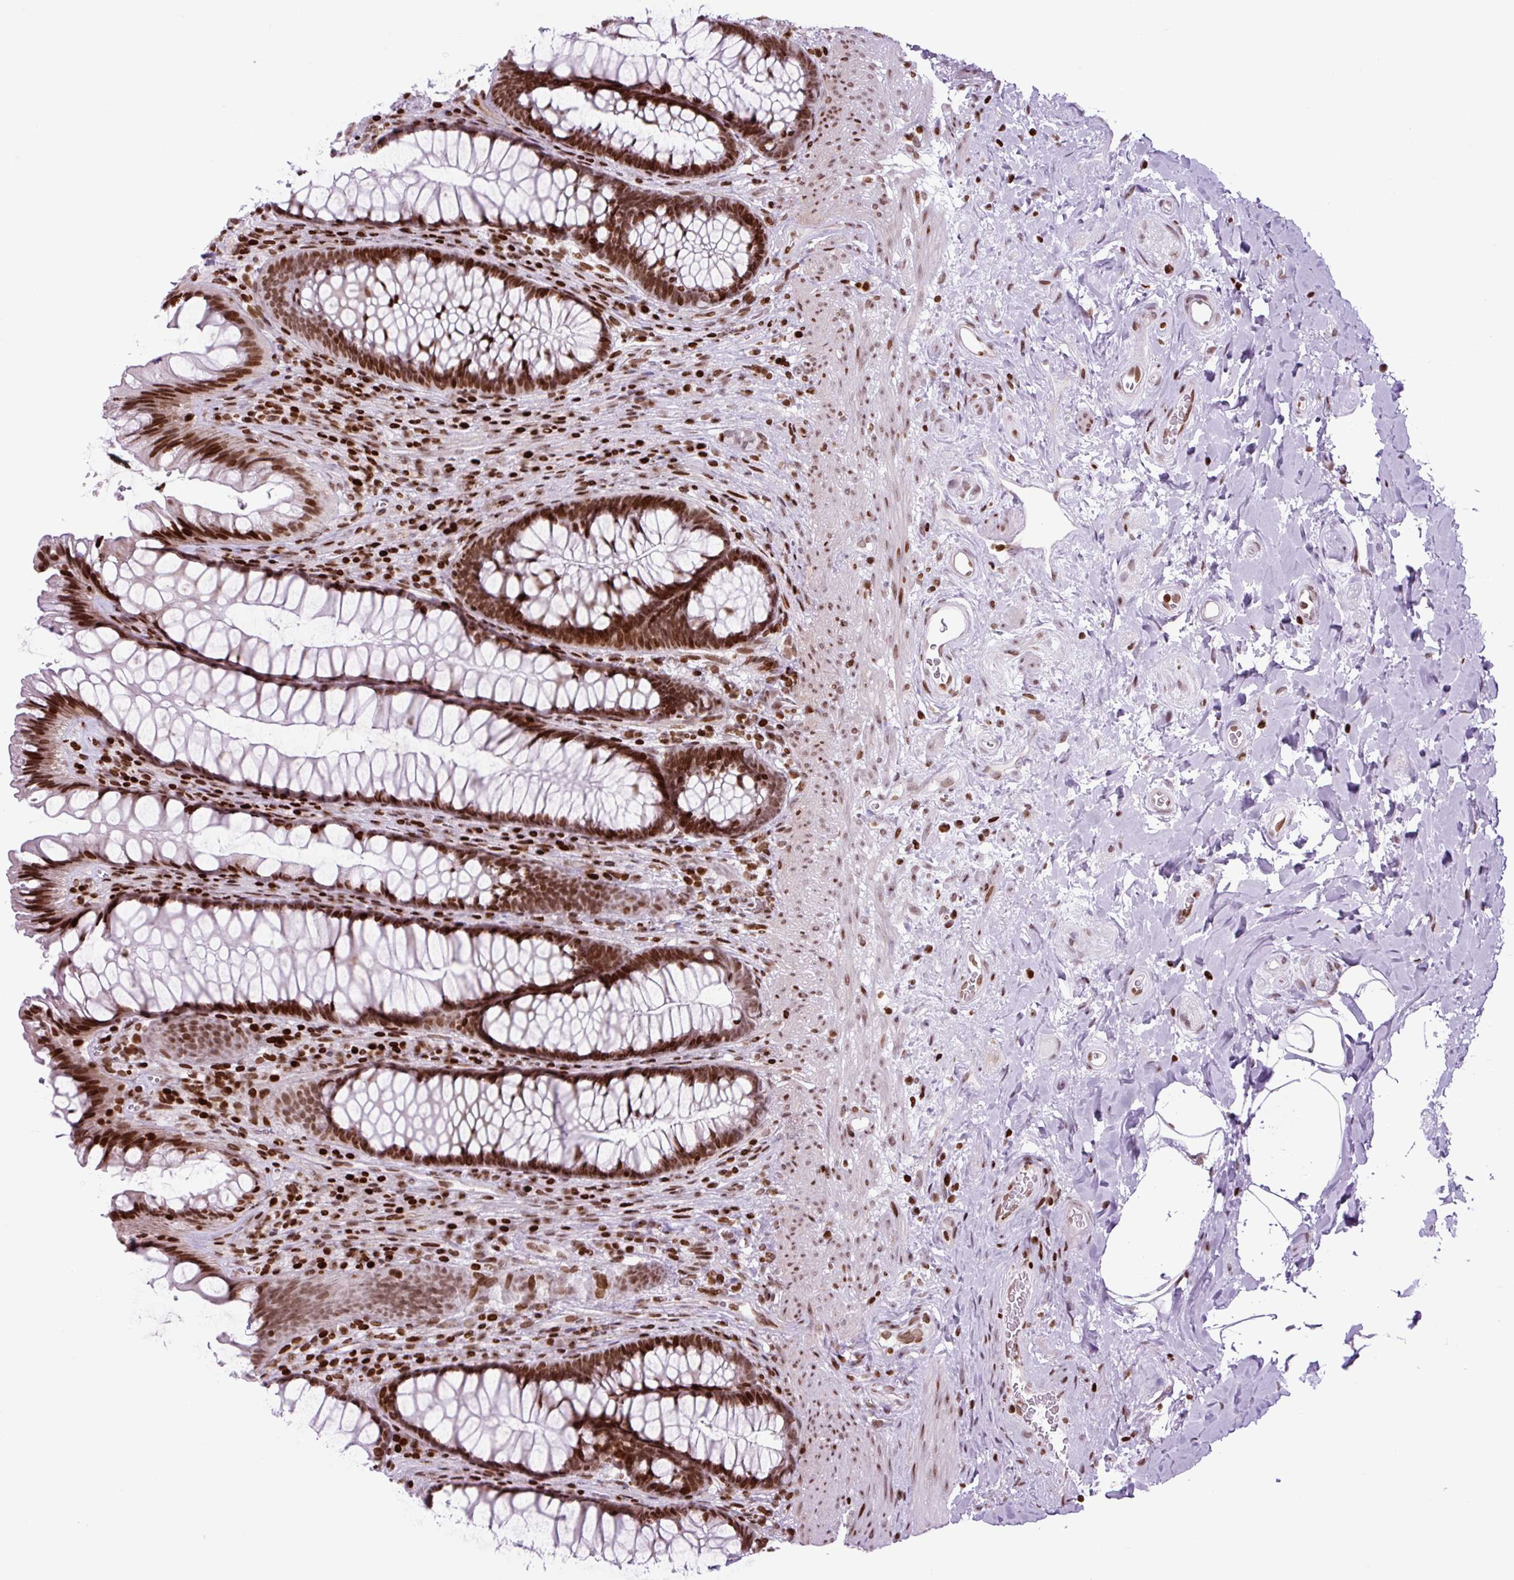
{"staining": {"intensity": "strong", "quantity": ">75%", "location": "nuclear"}, "tissue": "rectum", "cell_type": "Glandular cells", "image_type": "normal", "snomed": [{"axis": "morphology", "description": "Normal tissue, NOS"}, {"axis": "topography", "description": "Rectum"}], "caption": "Rectum stained with DAB immunohistochemistry exhibits high levels of strong nuclear expression in approximately >75% of glandular cells. The protein is stained brown, and the nuclei are stained in blue (DAB IHC with brightfield microscopy, high magnification).", "gene": "H1", "patient": {"sex": "male", "age": 53}}